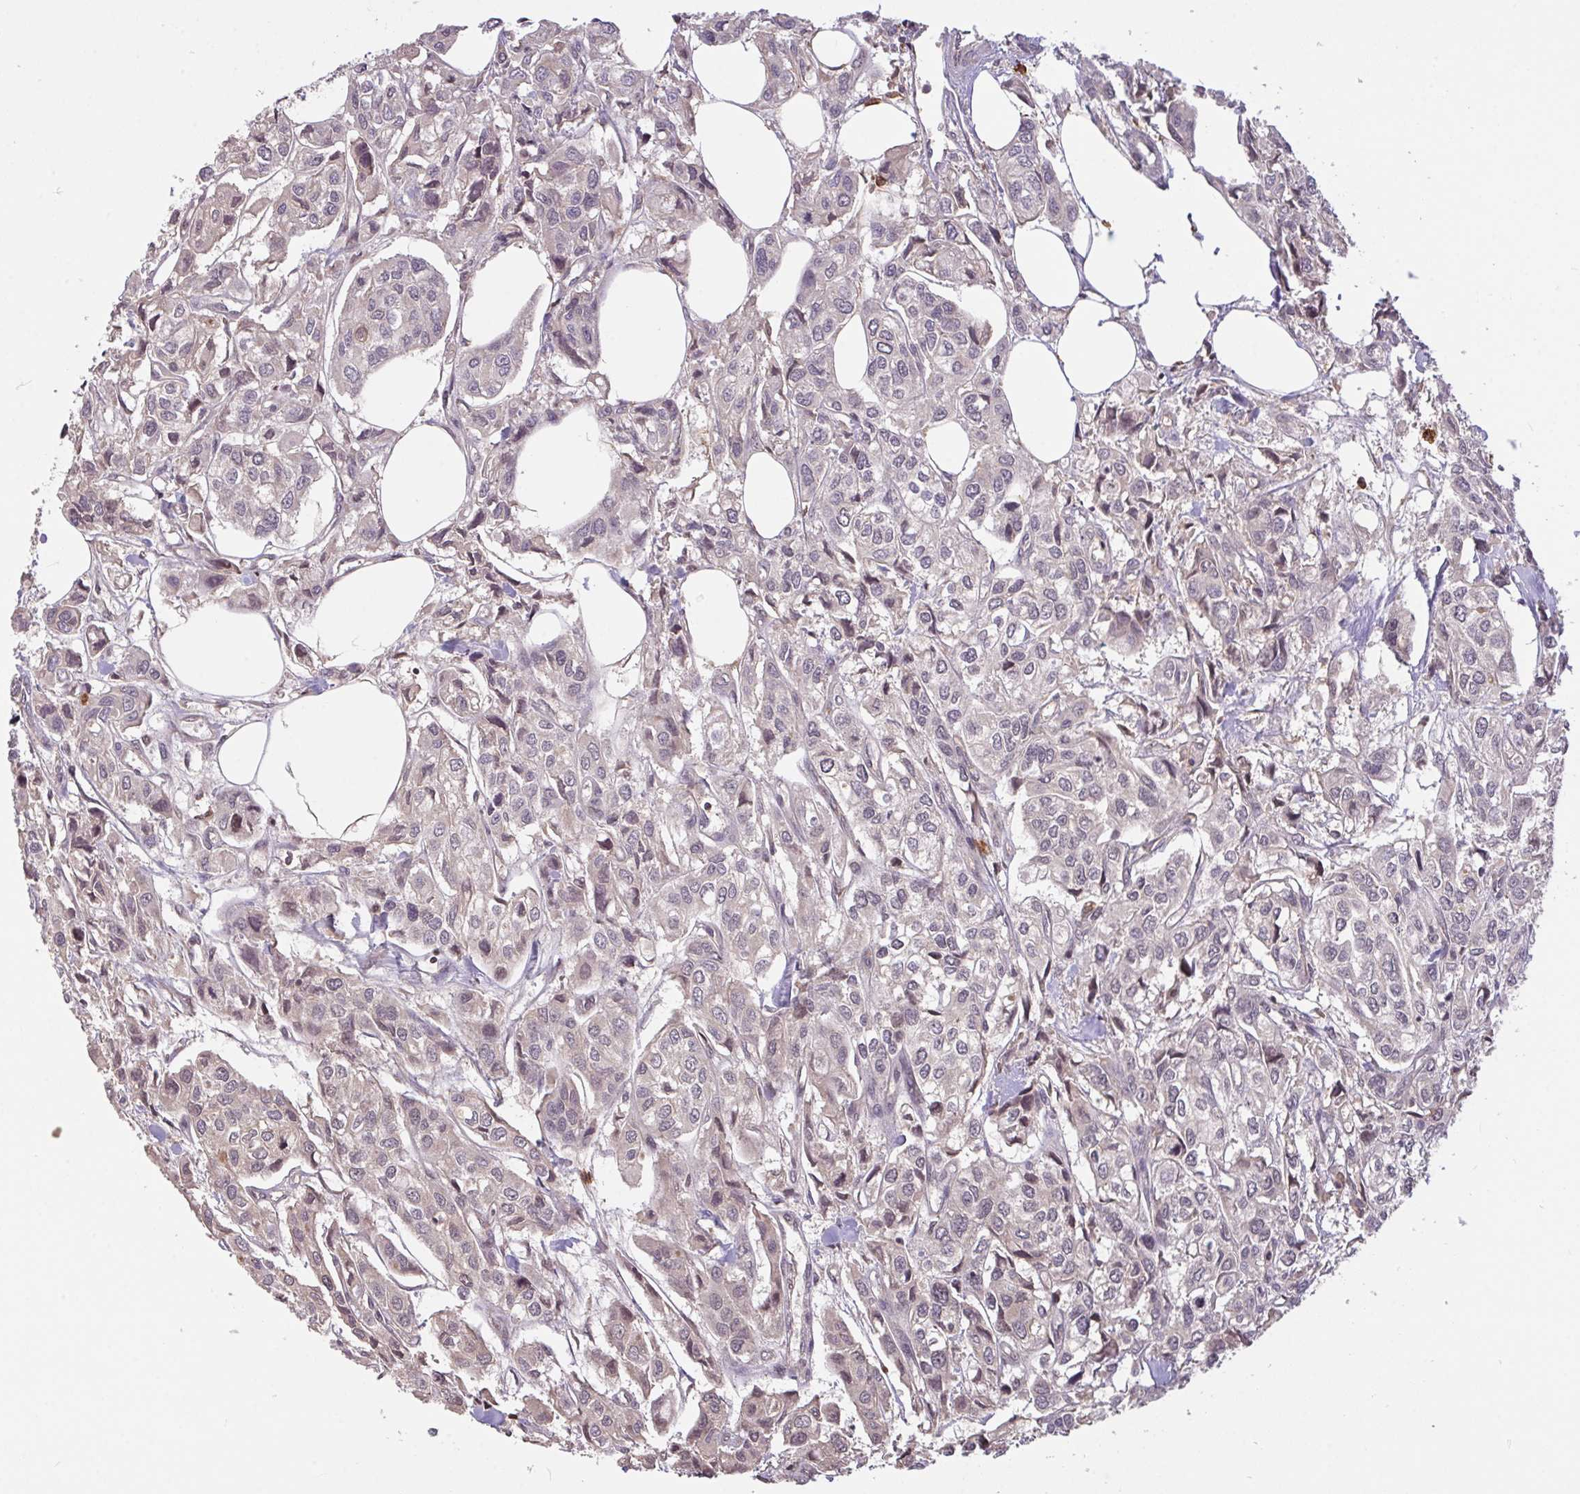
{"staining": {"intensity": "negative", "quantity": "none", "location": "none"}, "tissue": "urothelial cancer", "cell_type": "Tumor cells", "image_type": "cancer", "snomed": [{"axis": "morphology", "description": "Urothelial carcinoma, High grade"}, {"axis": "topography", "description": "Urinary bladder"}], "caption": "This image is of high-grade urothelial carcinoma stained with immunohistochemistry (IHC) to label a protein in brown with the nuclei are counter-stained blue. There is no expression in tumor cells.", "gene": "FCER1A", "patient": {"sex": "male", "age": 67}}